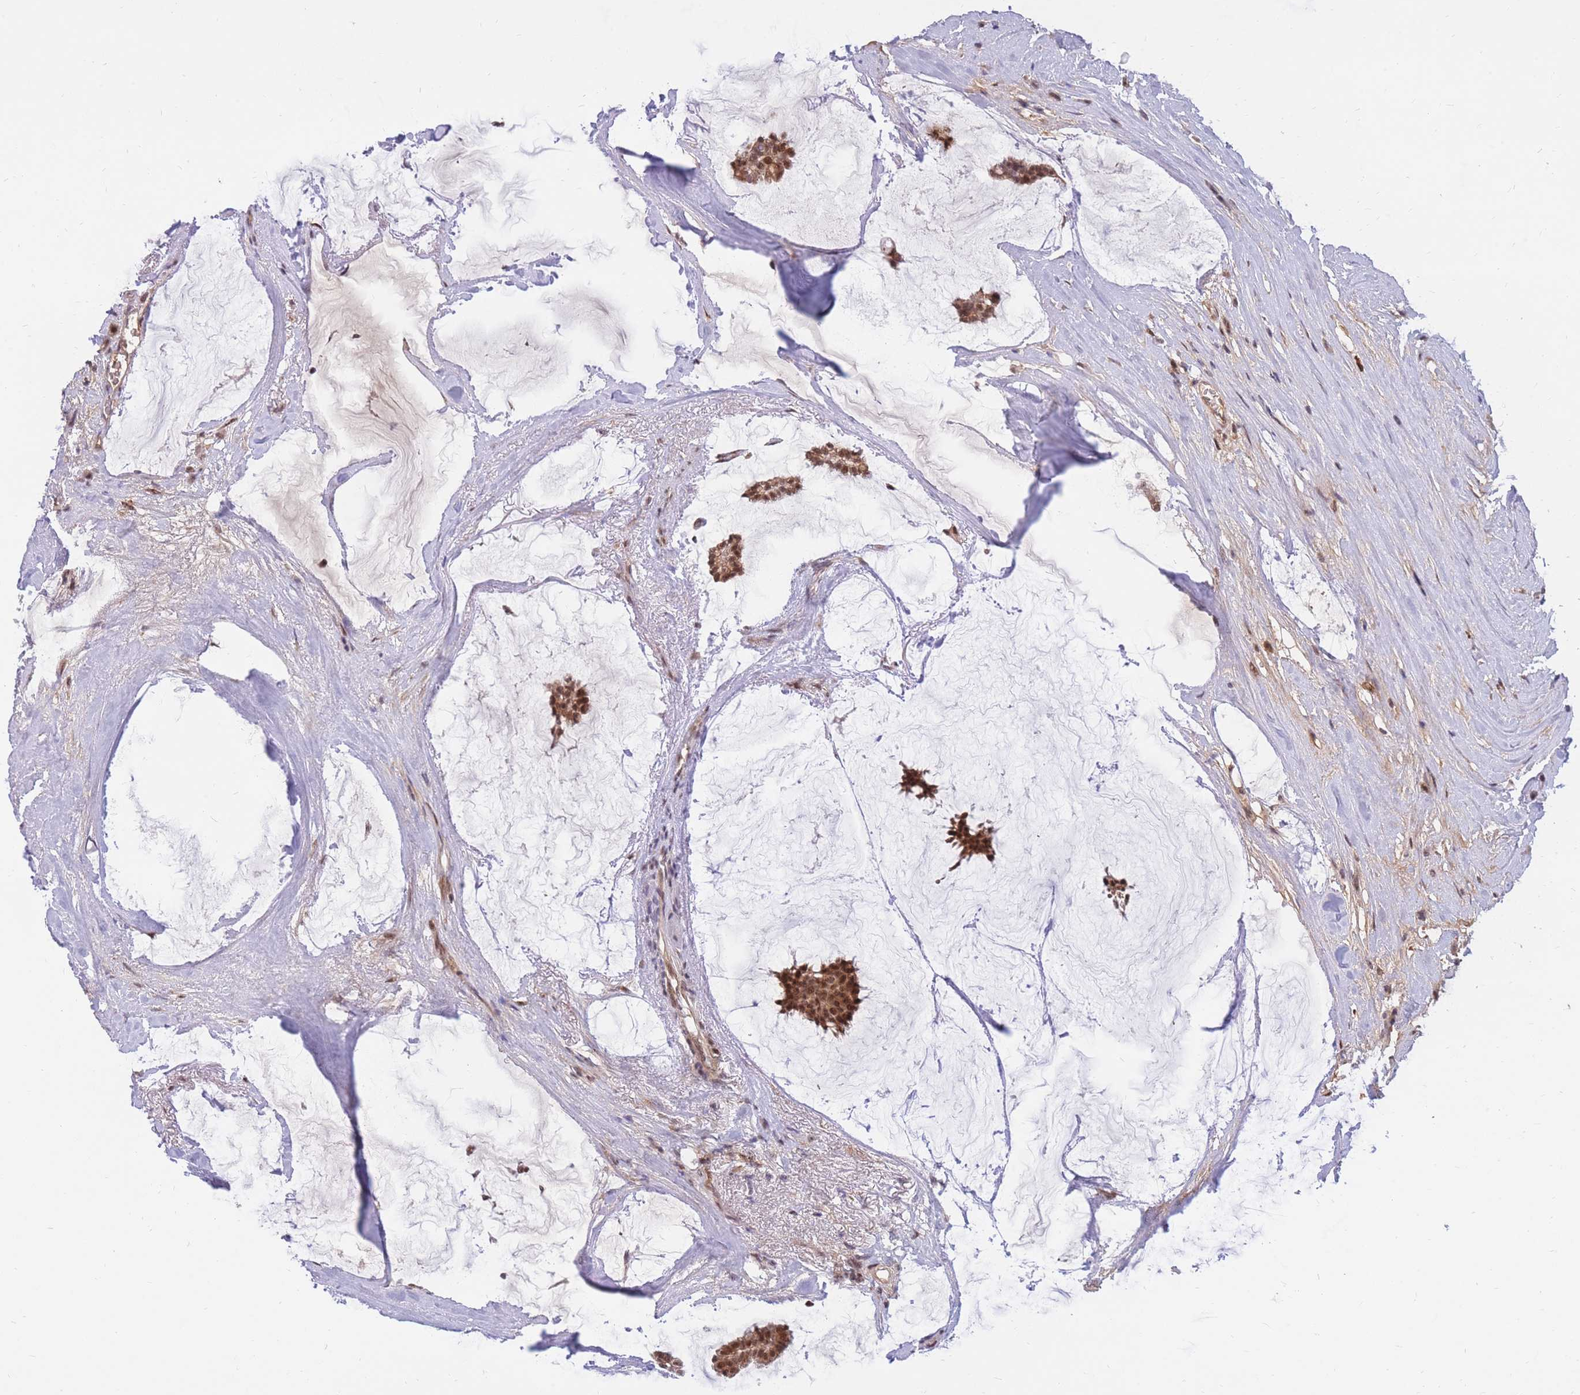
{"staining": {"intensity": "moderate", "quantity": ">75%", "location": "nuclear"}, "tissue": "breast cancer", "cell_type": "Tumor cells", "image_type": "cancer", "snomed": [{"axis": "morphology", "description": "Duct carcinoma"}, {"axis": "topography", "description": "Breast"}], "caption": "Immunohistochemical staining of breast cancer (infiltrating ductal carcinoma) exhibits medium levels of moderate nuclear protein positivity in about >75% of tumor cells.", "gene": "ERICH6B", "patient": {"sex": "female", "age": 93}}